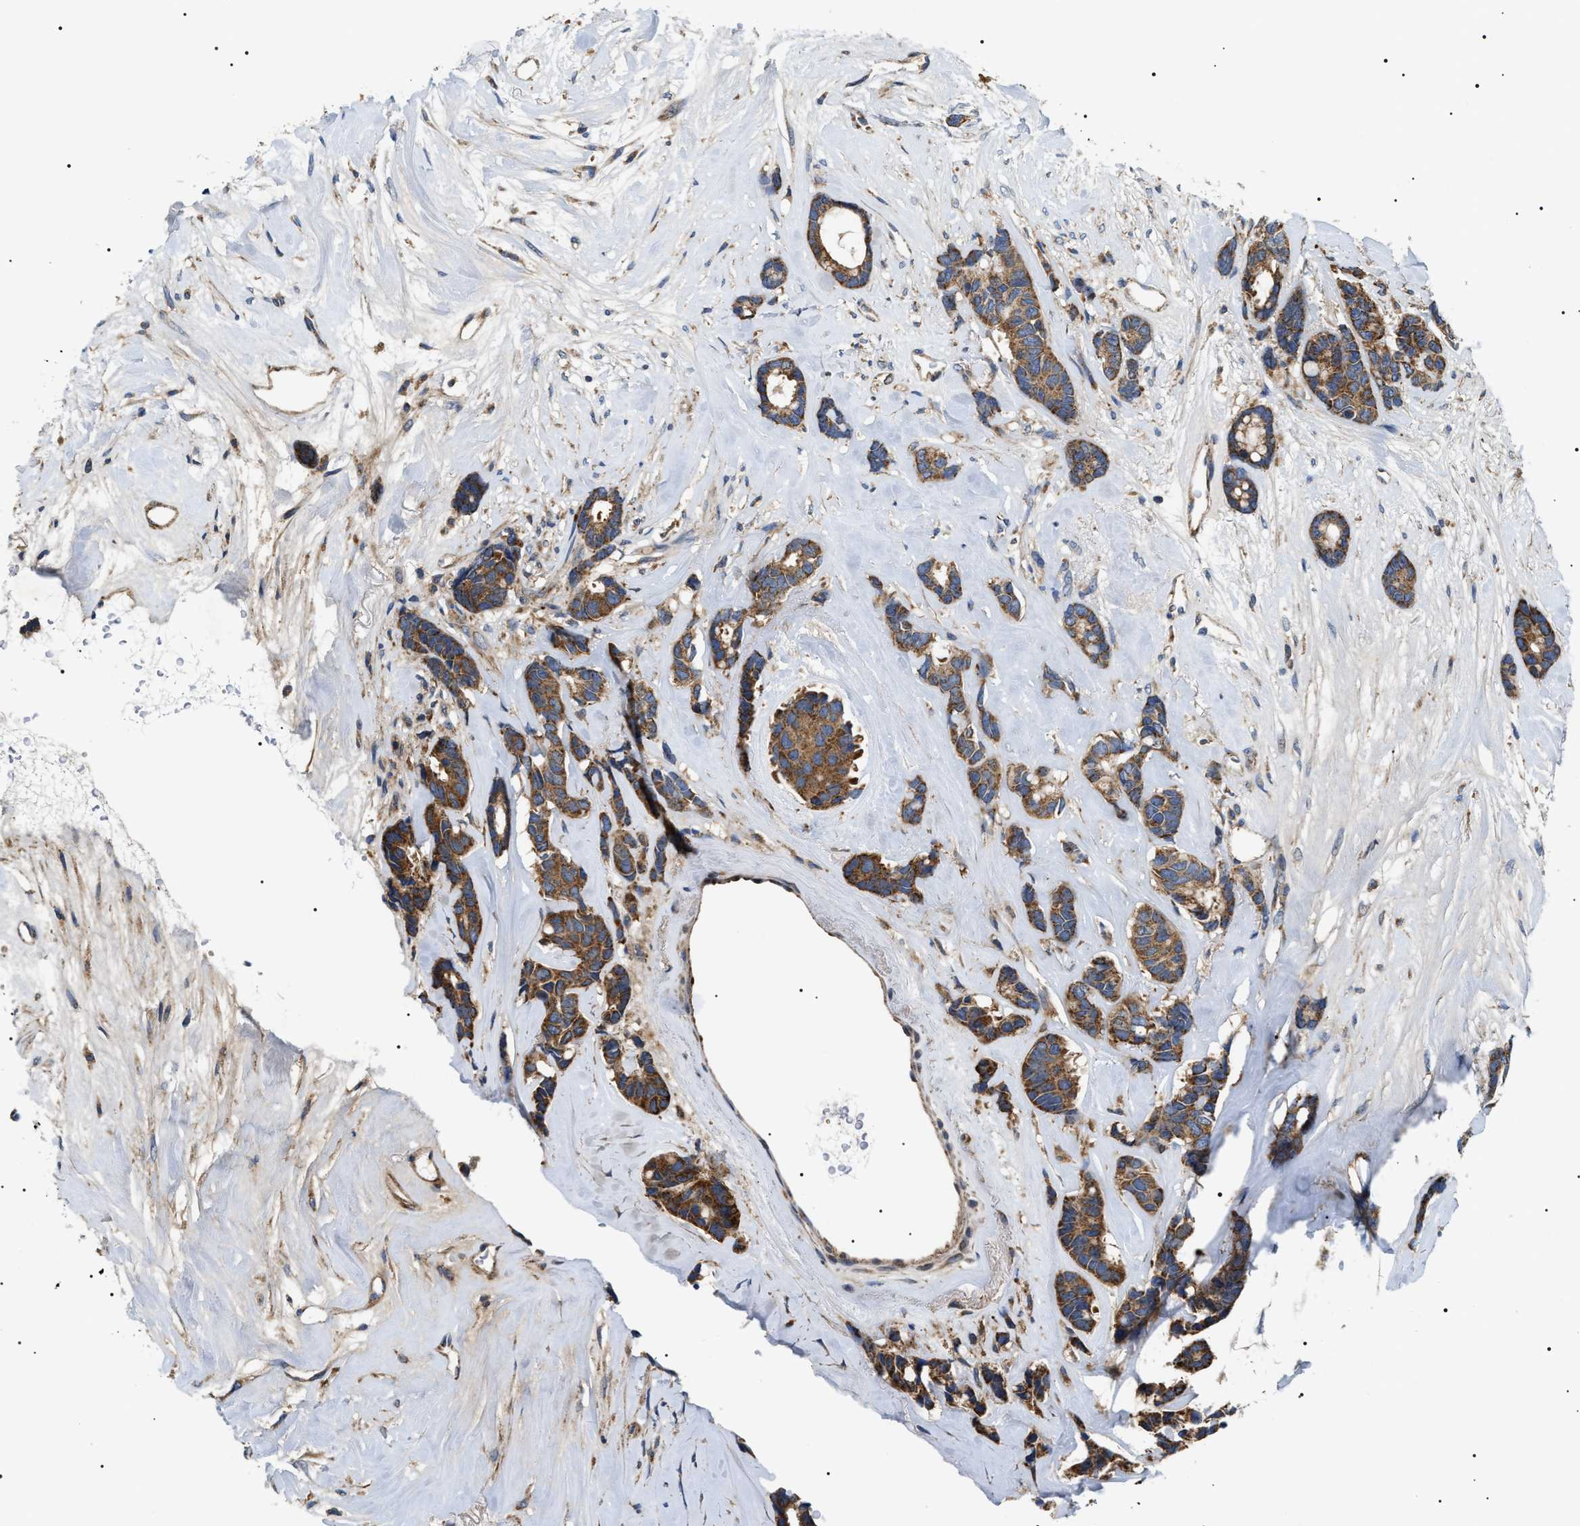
{"staining": {"intensity": "moderate", "quantity": ">75%", "location": "cytoplasmic/membranous"}, "tissue": "breast cancer", "cell_type": "Tumor cells", "image_type": "cancer", "snomed": [{"axis": "morphology", "description": "Duct carcinoma"}, {"axis": "topography", "description": "Breast"}], "caption": "Protein analysis of breast invasive ductal carcinoma tissue displays moderate cytoplasmic/membranous staining in about >75% of tumor cells.", "gene": "OXSM", "patient": {"sex": "female", "age": 87}}